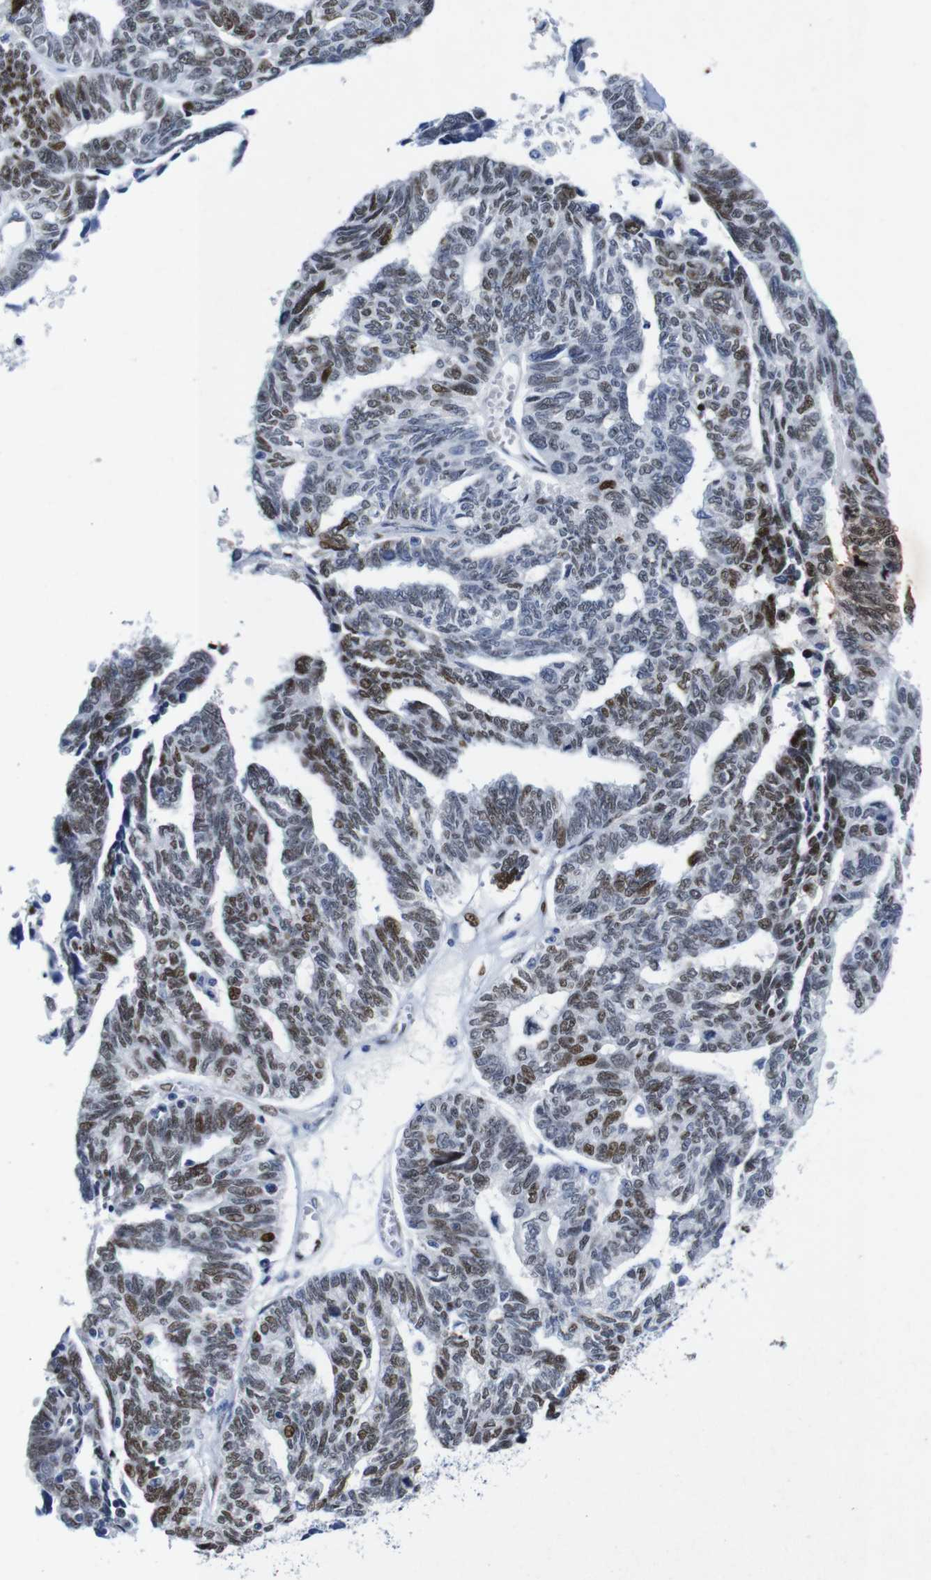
{"staining": {"intensity": "moderate", "quantity": "25%-75%", "location": "nuclear"}, "tissue": "ovarian cancer", "cell_type": "Tumor cells", "image_type": "cancer", "snomed": [{"axis": "morphology", "description": "Cystadenocarcinoma, serous, NOS"}, {"axis": "topography", "description": "Ovary"}], "caption": "IHC image of human ovarian serous cystadenocarcinoma stained for a protein (brown), which displays medium levels of moderate nuclear expression in approximately 25%-75% of tumor cells.", "gene": "FOSL2", "patient": {"sex": "female", "age": 79}}